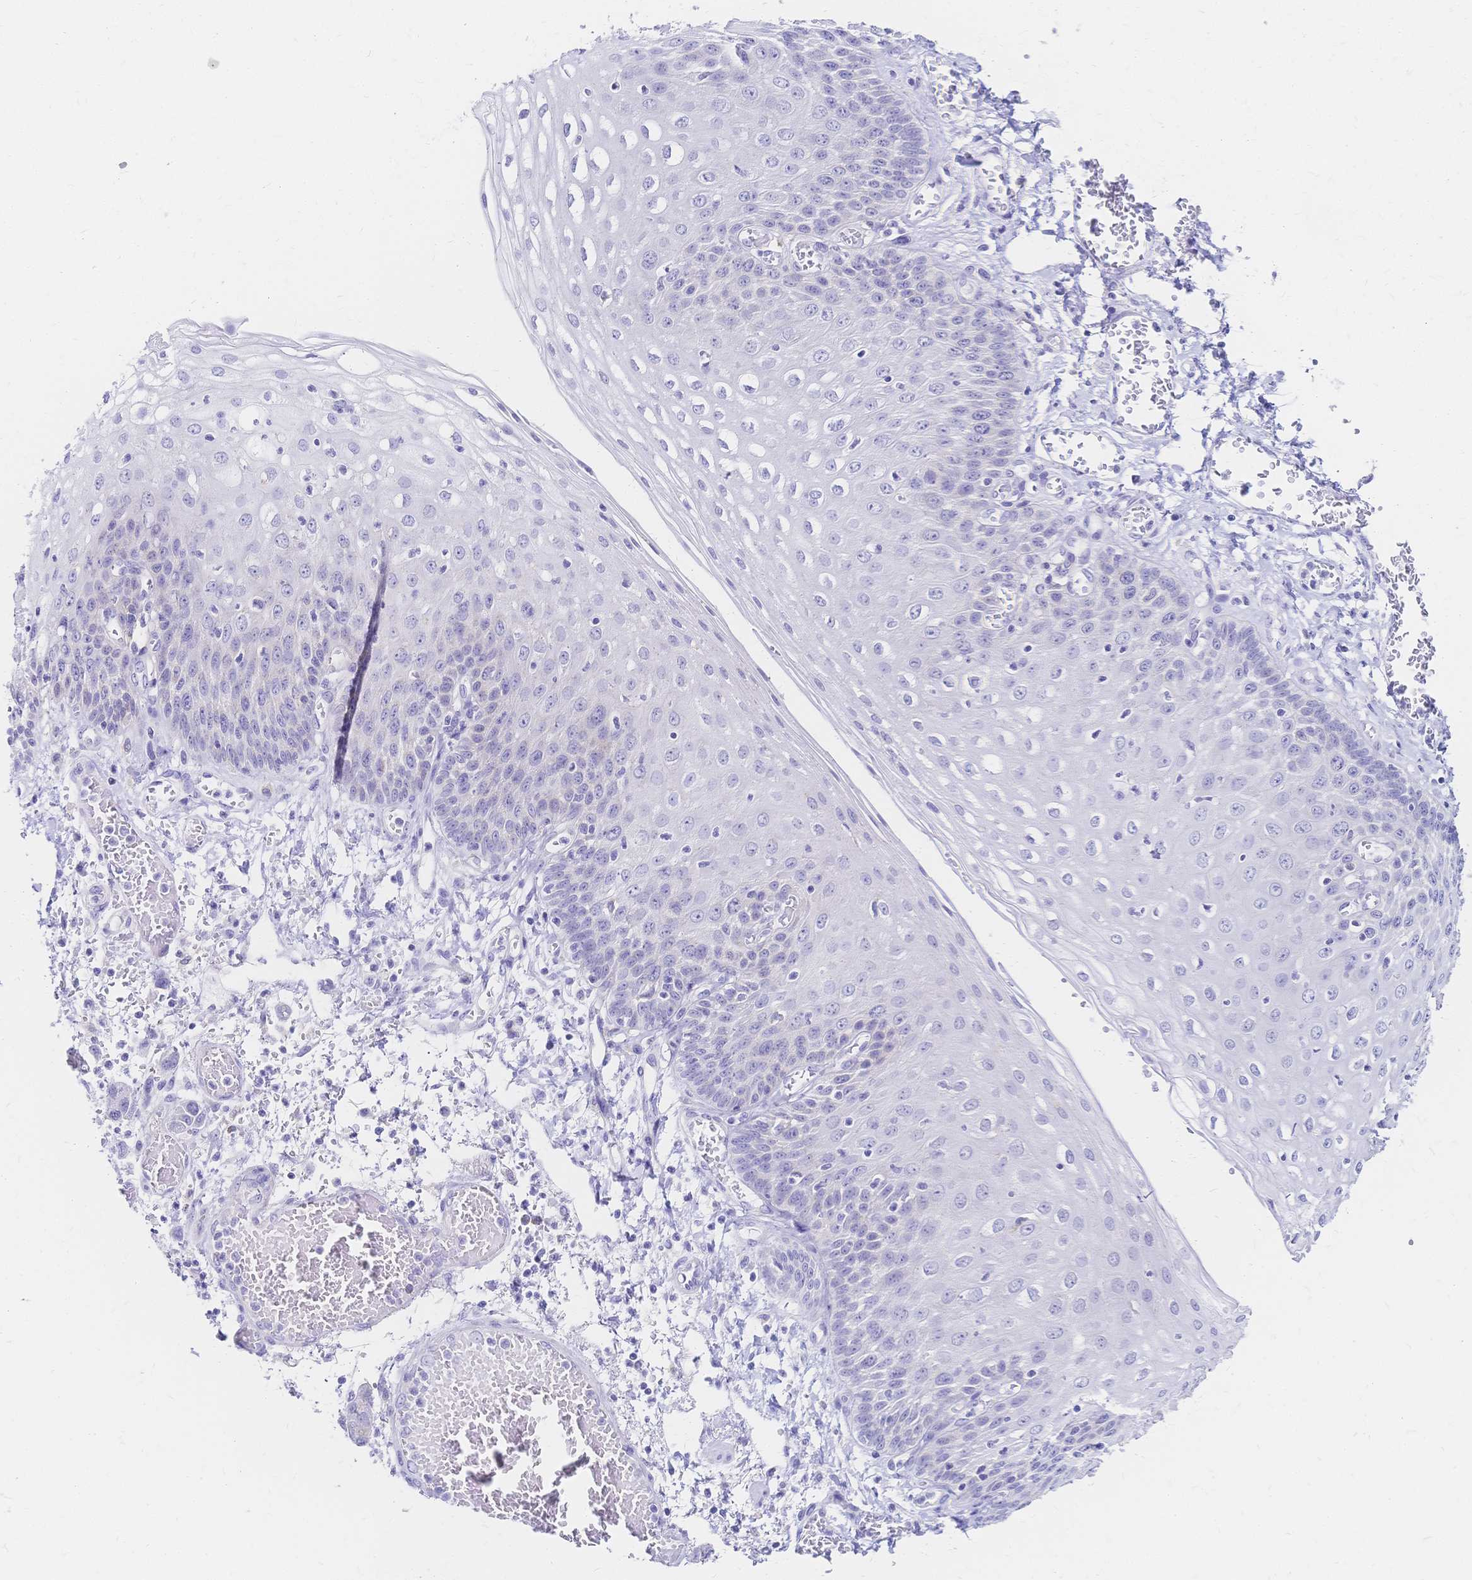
{"staining": {"intensity": "negative", "quantity": "none", "location": "none"}, "tissue": "esophagus", "cell_type": "Squamous epithelial cells", "image_type": "normal", "snomed": [{"axis": "morphology", "description": "Normal tissue, NOS"}, {"axis": "morphology", "description": "Adenocarcinoma, NOS"}, {"axis": "topography", "description": "Esophagus"}], "caption": "Immunohistochemistry micrograph of unremarkable esophagus stained for a protein (brown), which shows no positivity in squamous epithelial cells.", "gene": "SLC5A1", "patient": {"sex": "male", "age": 81}}